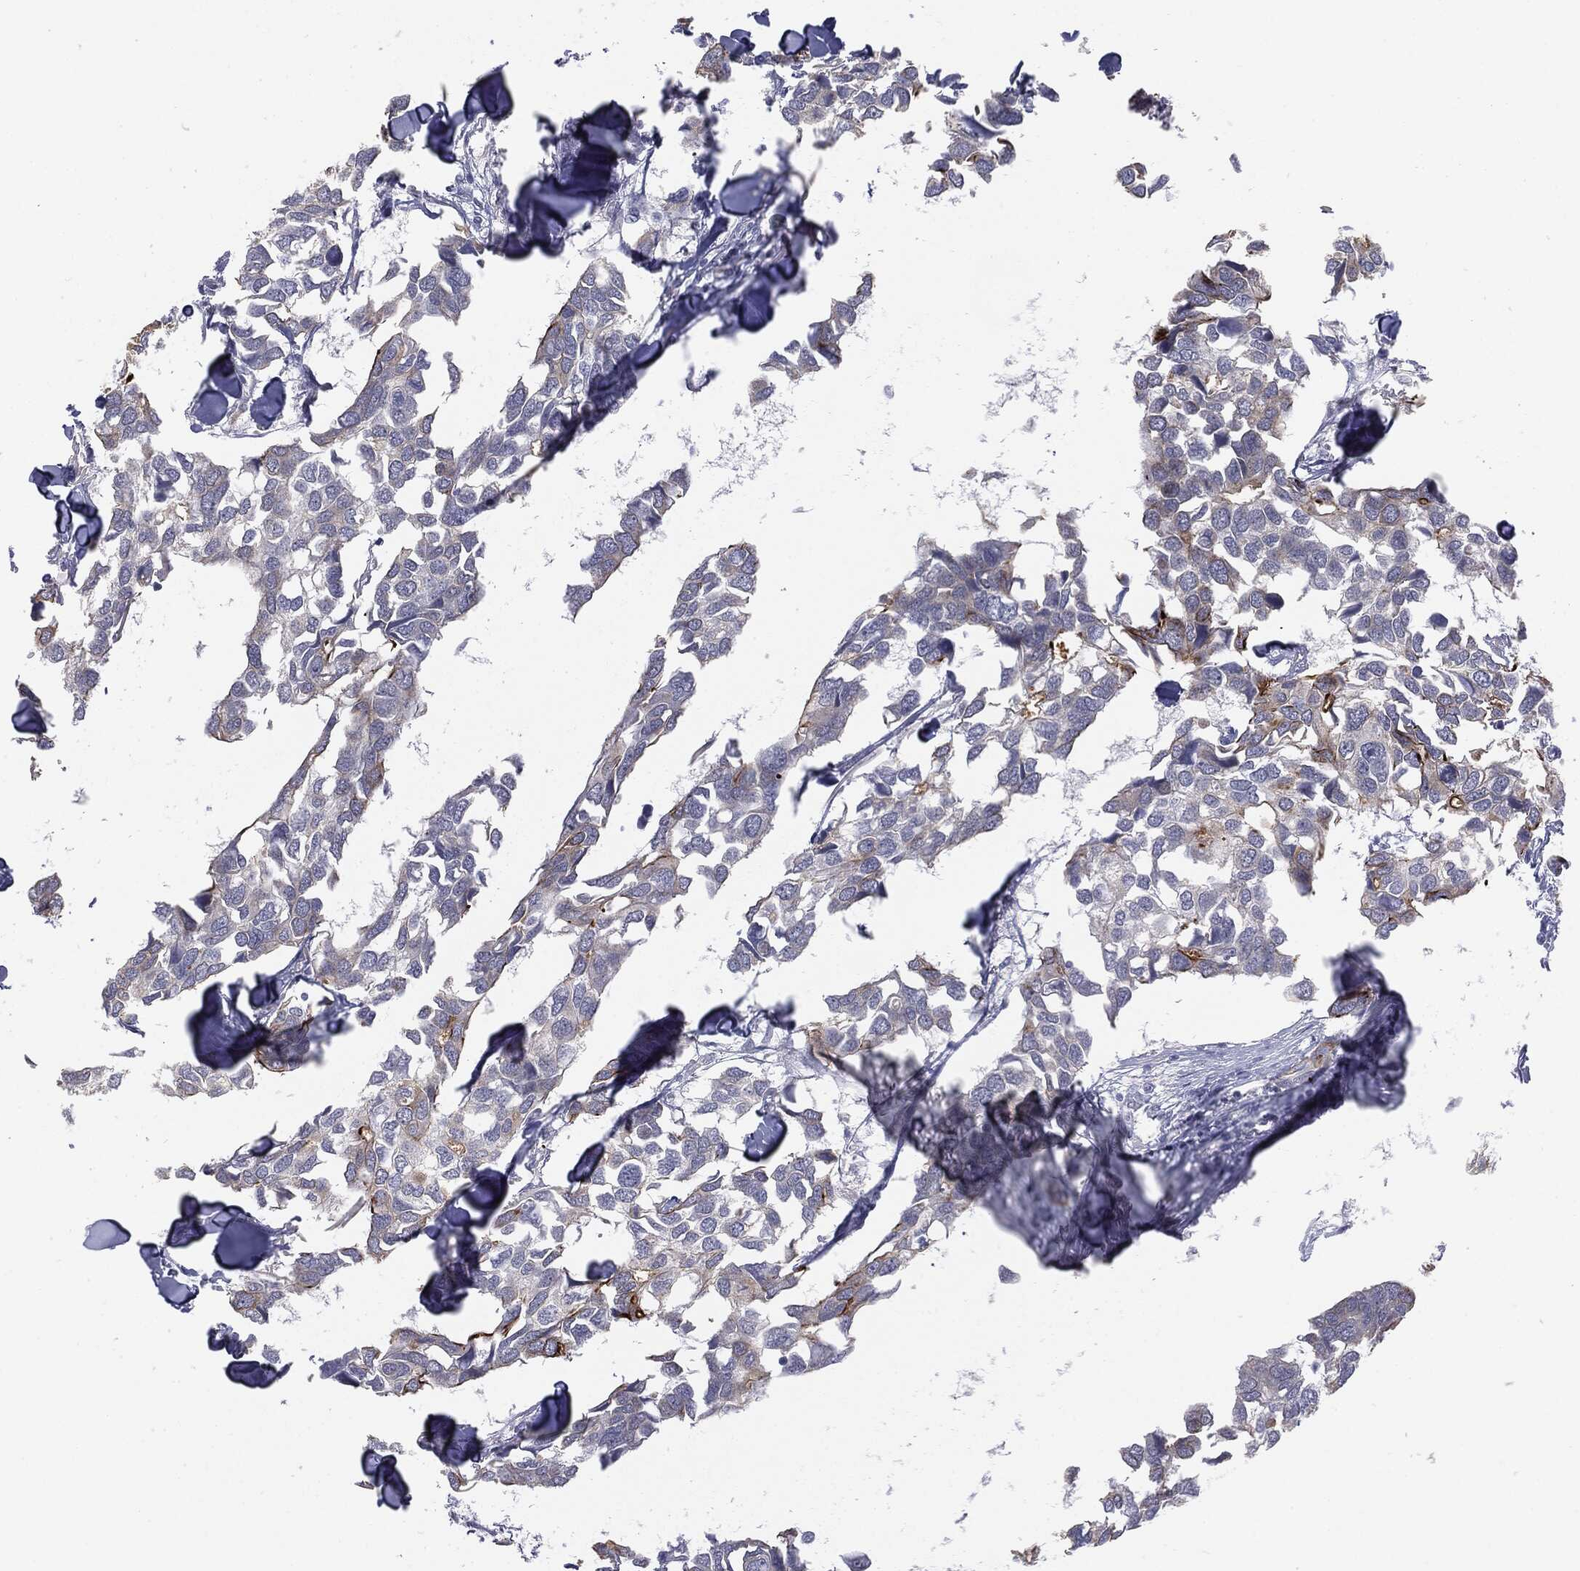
{"staining": {"intensity": "strong", "quantity": "<25%", "location": "cytoplasmic/membranous"}, "tissue": "breast cancer", "cell_type": "Tumor cells", "image_type": "cancer", "snomed": [{"axis": "morphology", "description": "Duct carcinoma"}, {"axis": "topography", "description": "Breast"}], "caption": "Breast cancer tissue demonstrates strong cytoplasmic/membranous expression in about <25% of tumor cells", "gene": "MUC1", "patient": {"sex": "female", "age": 83}}